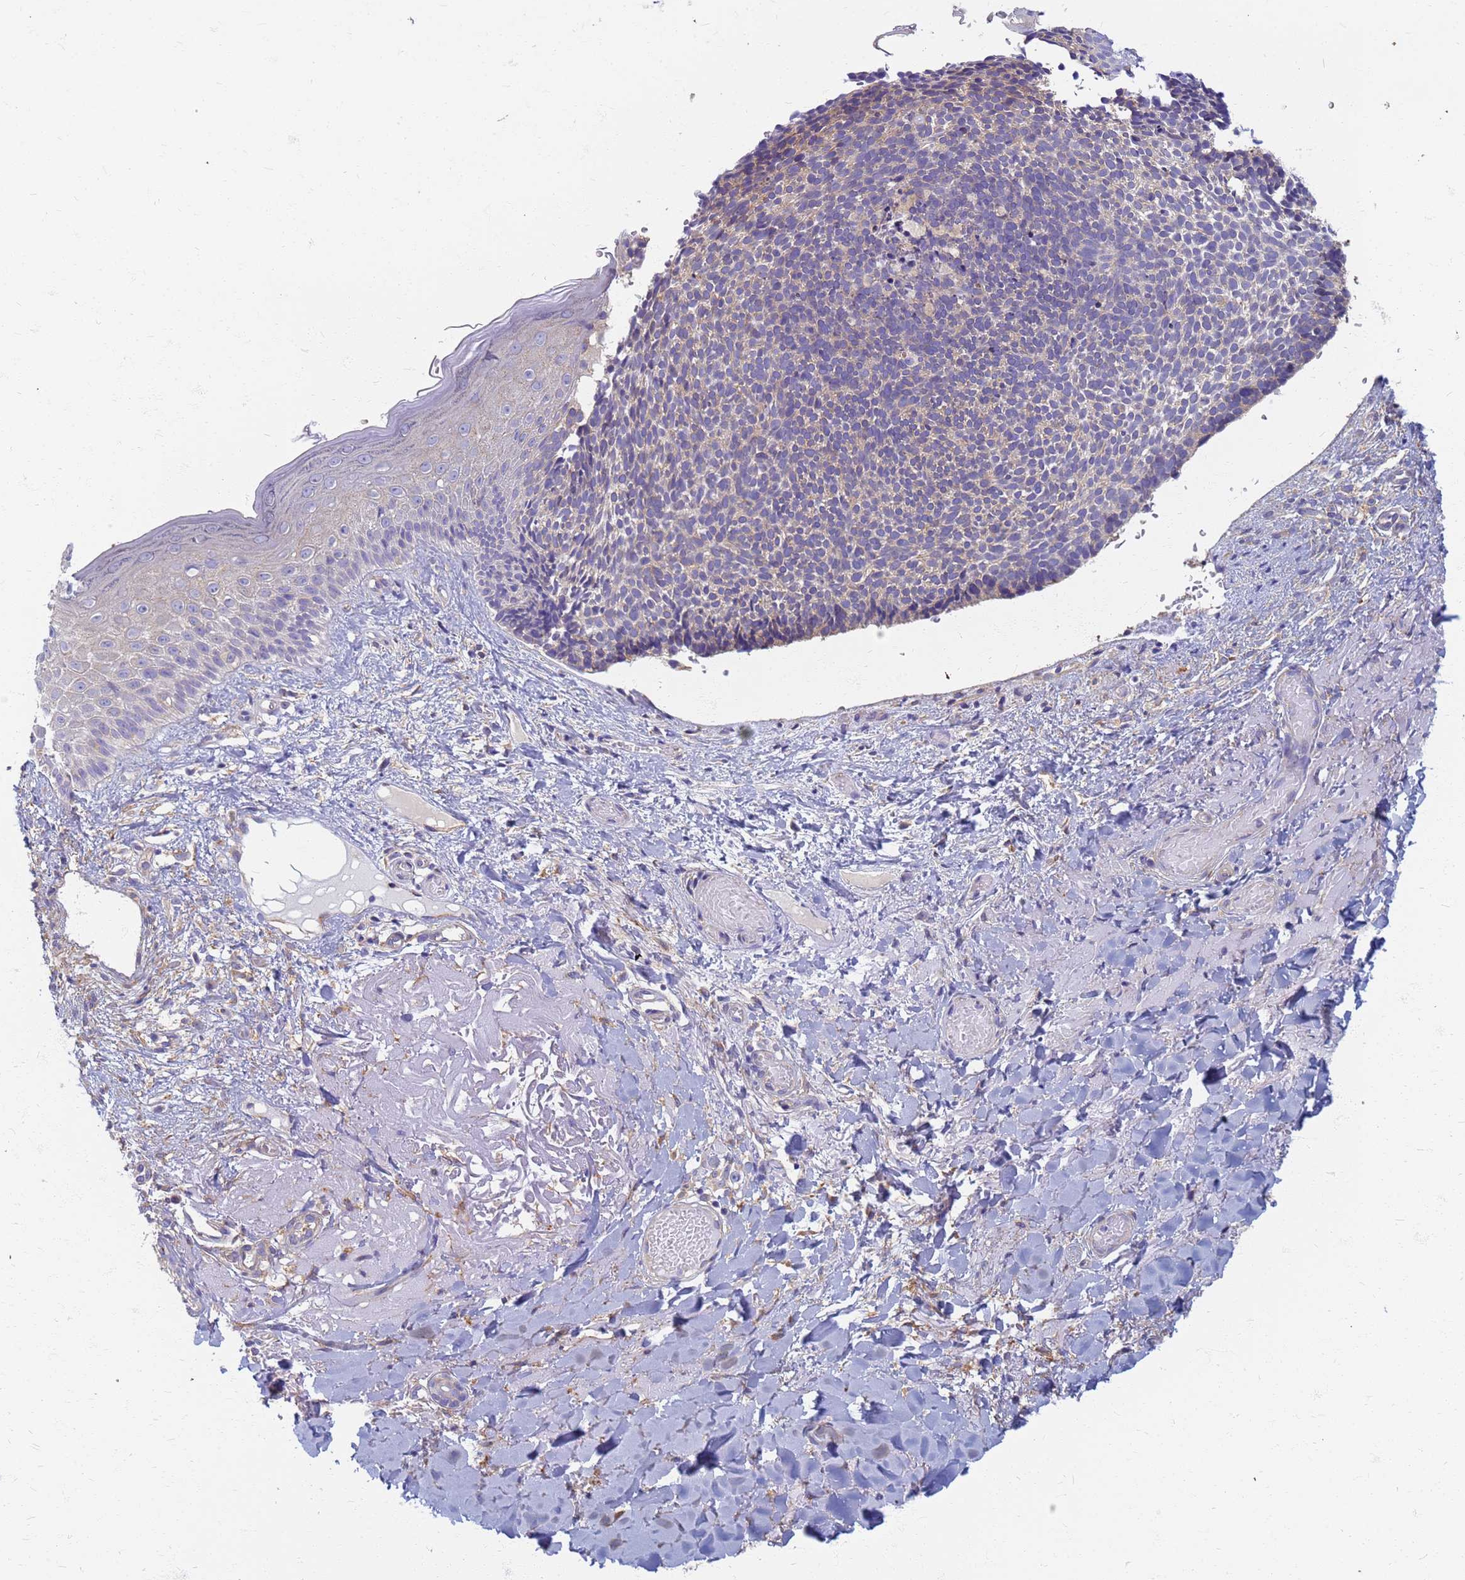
{"staining": {"intensity": "weak", "quantity": "25%-75%", "location": "cytoplasmic/membranous"}, "tissue": "skin cancer", "cell_type": "Tumor cells", "image_type": "cancer", "snomed": [{"axis": "morphology", "description": "Basal cell carcinoma"}, {"axis": "topography", "description": "Skin"}], "caption": "Skin cancer (basal cell carcinoma) was stained to show a protein in brown. There is low levels of weak cytoplasmic/membranous staining in about 25%-75% of tumor cells.", "gene": "EEA1", "patient": {"sex": "male", "age": 84}}